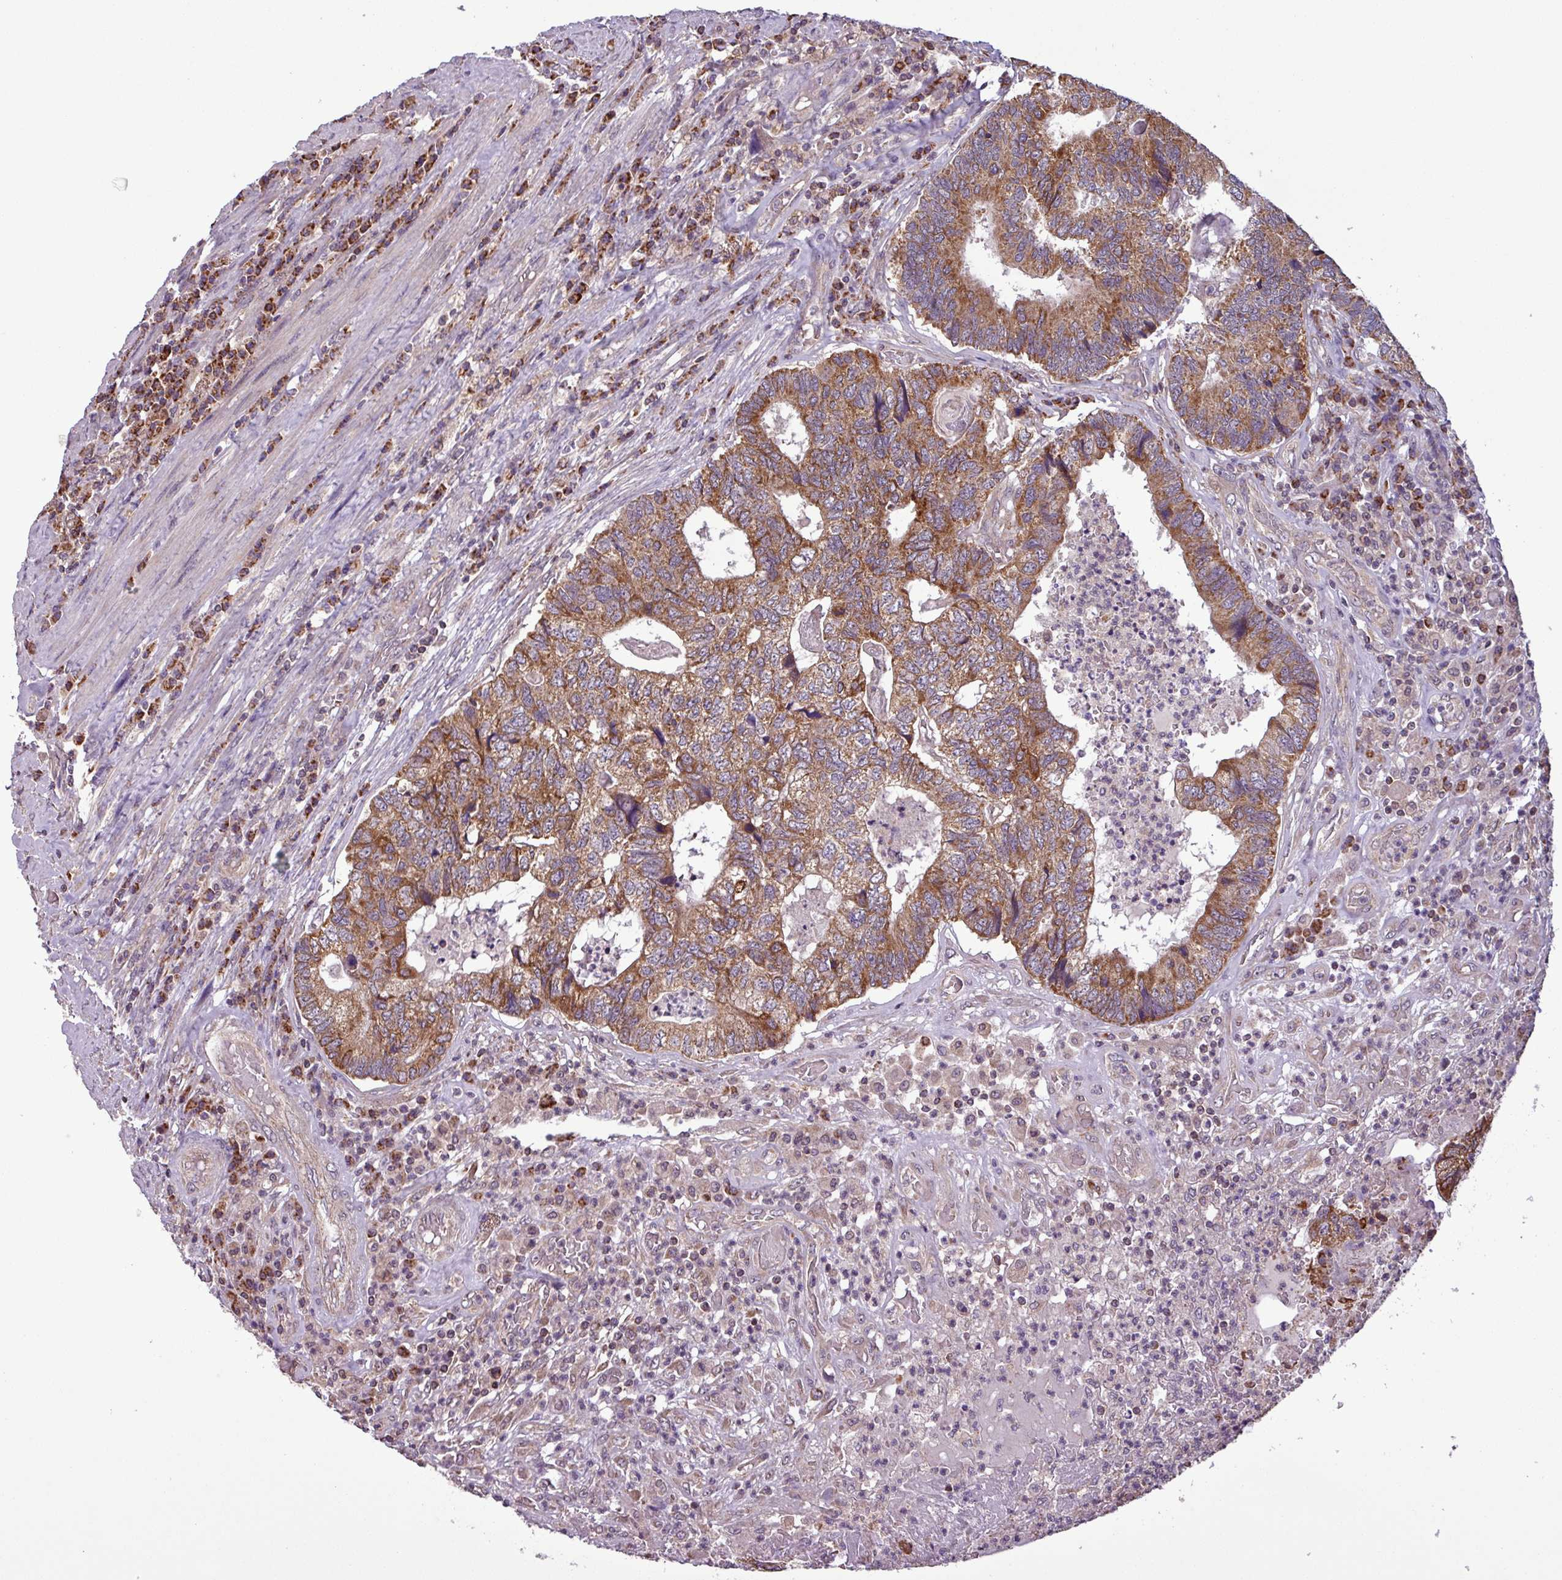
{"staining": {"intensity": "moderate", "quantity": ">75%", "location": "cytoplasmic/membranous"}, "tissue": "colorectal cancer", "cell_type": "Tumor cells", "image_type": "cancer", "snomed": [{"axis": "morphology", "description": "Adenocarcinoma, NOS"}, {"axis": "topography", "description": "Colon"}], "caption": "The image shows immunohistochemical staining of colorectal cancer. There is moderate cytoplasmic/membranous expression is appreciated in approximately >75% of tumor cells. (Brightfield microscopy of DAB IHC at high magnification).", "gene": "MCTP2", "patient": {"sex": "female", "age": 67}}